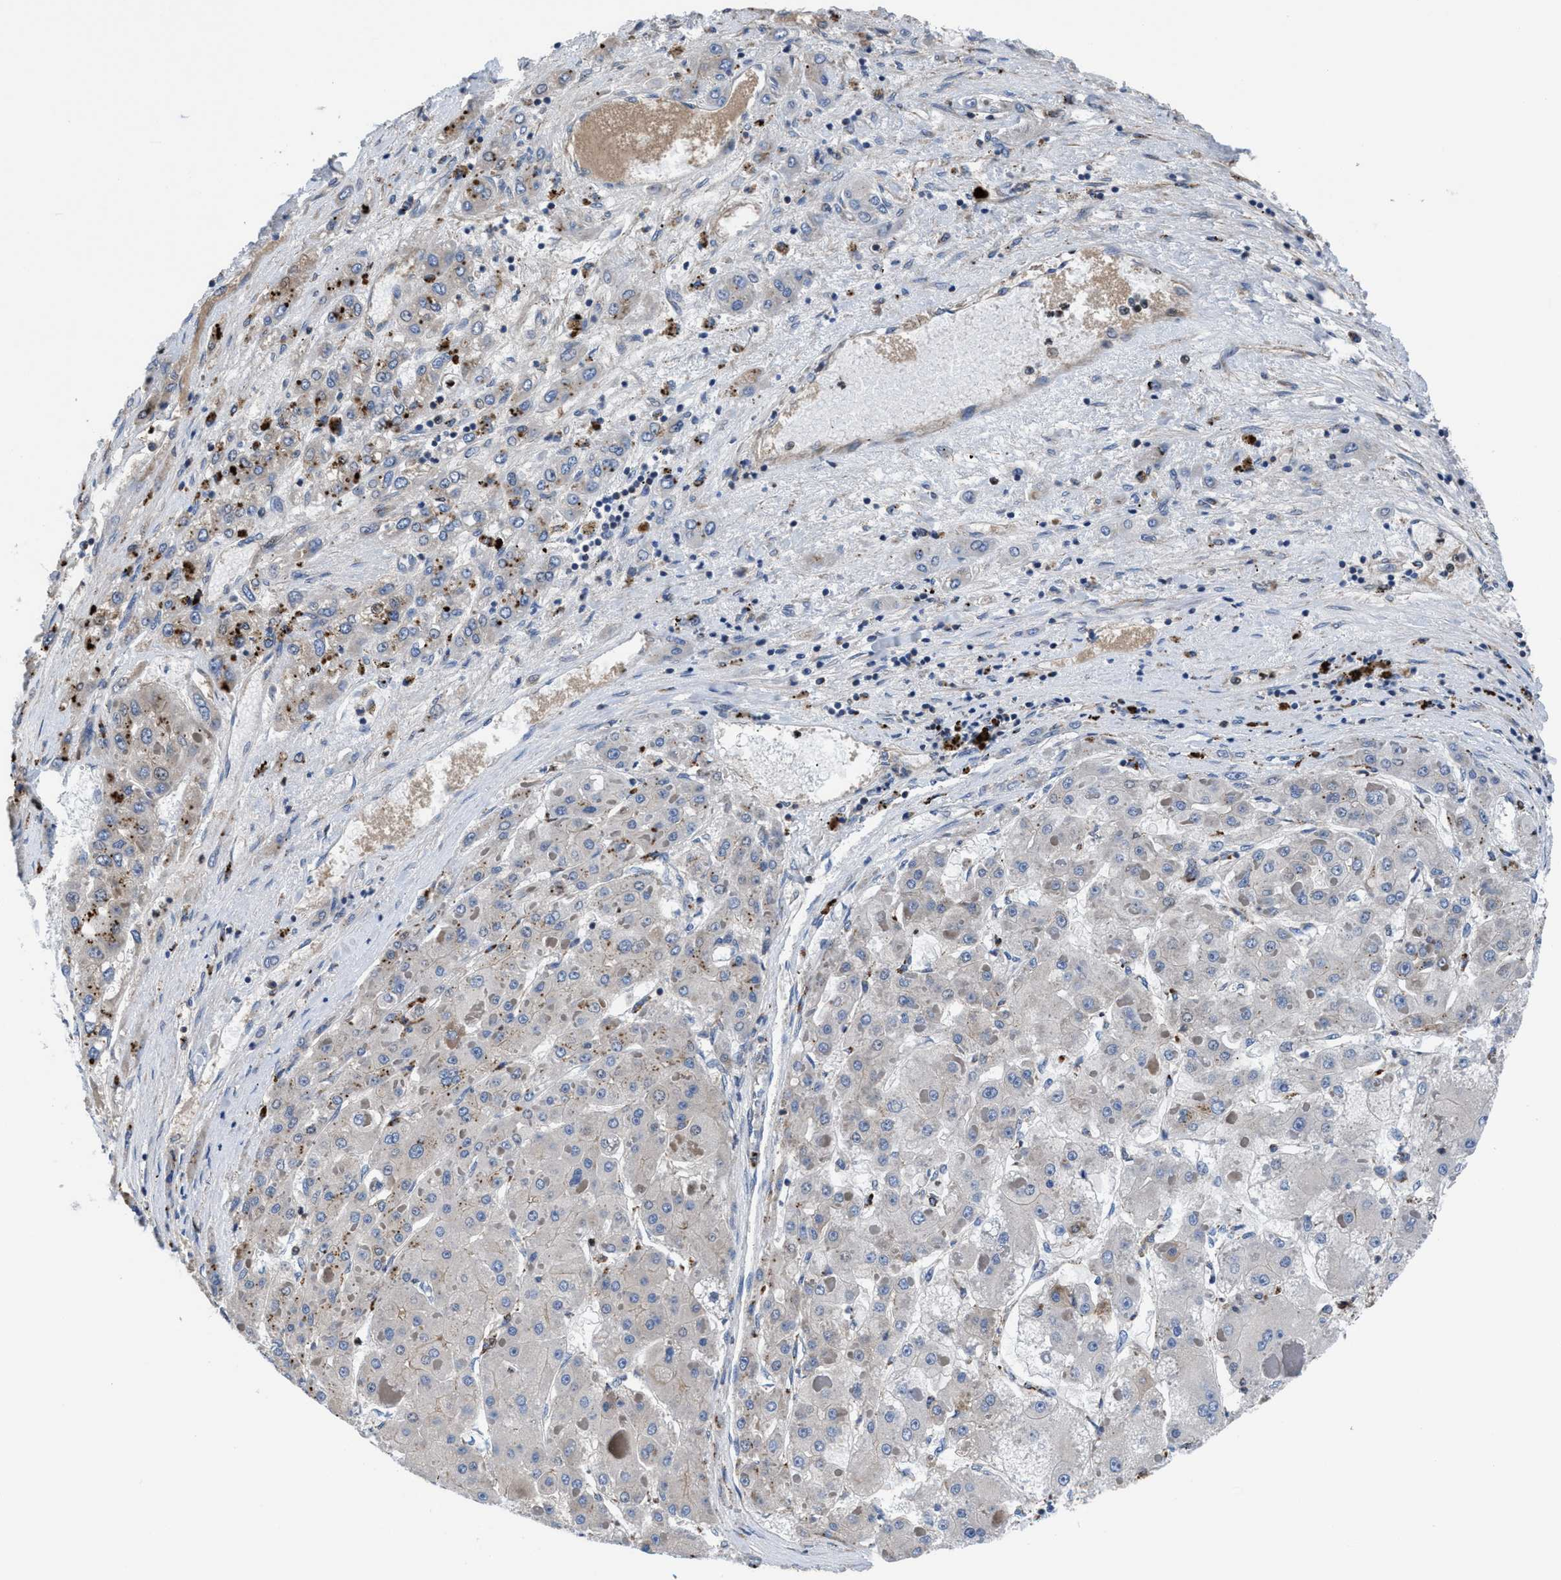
{"staining": {"intensity": "negative", "quantity": "none", "location": "none"}, "tissue": "liver cancer", "cell_type": "Tumor cells", "image_type": "cancer", "snomed": [{"axis": "morphology", "description": "Carcinoma, Hepatocellular, NOS"}, {"axis": "topography", "description": "Liver"}], "caption": "A histopathology image of hepatocellular carcinoma (liver) stained for a protein reveals no brown staining in tumor cells.", "gene": "PRR15L", "patient": {"sex": "female", "age": 73}}